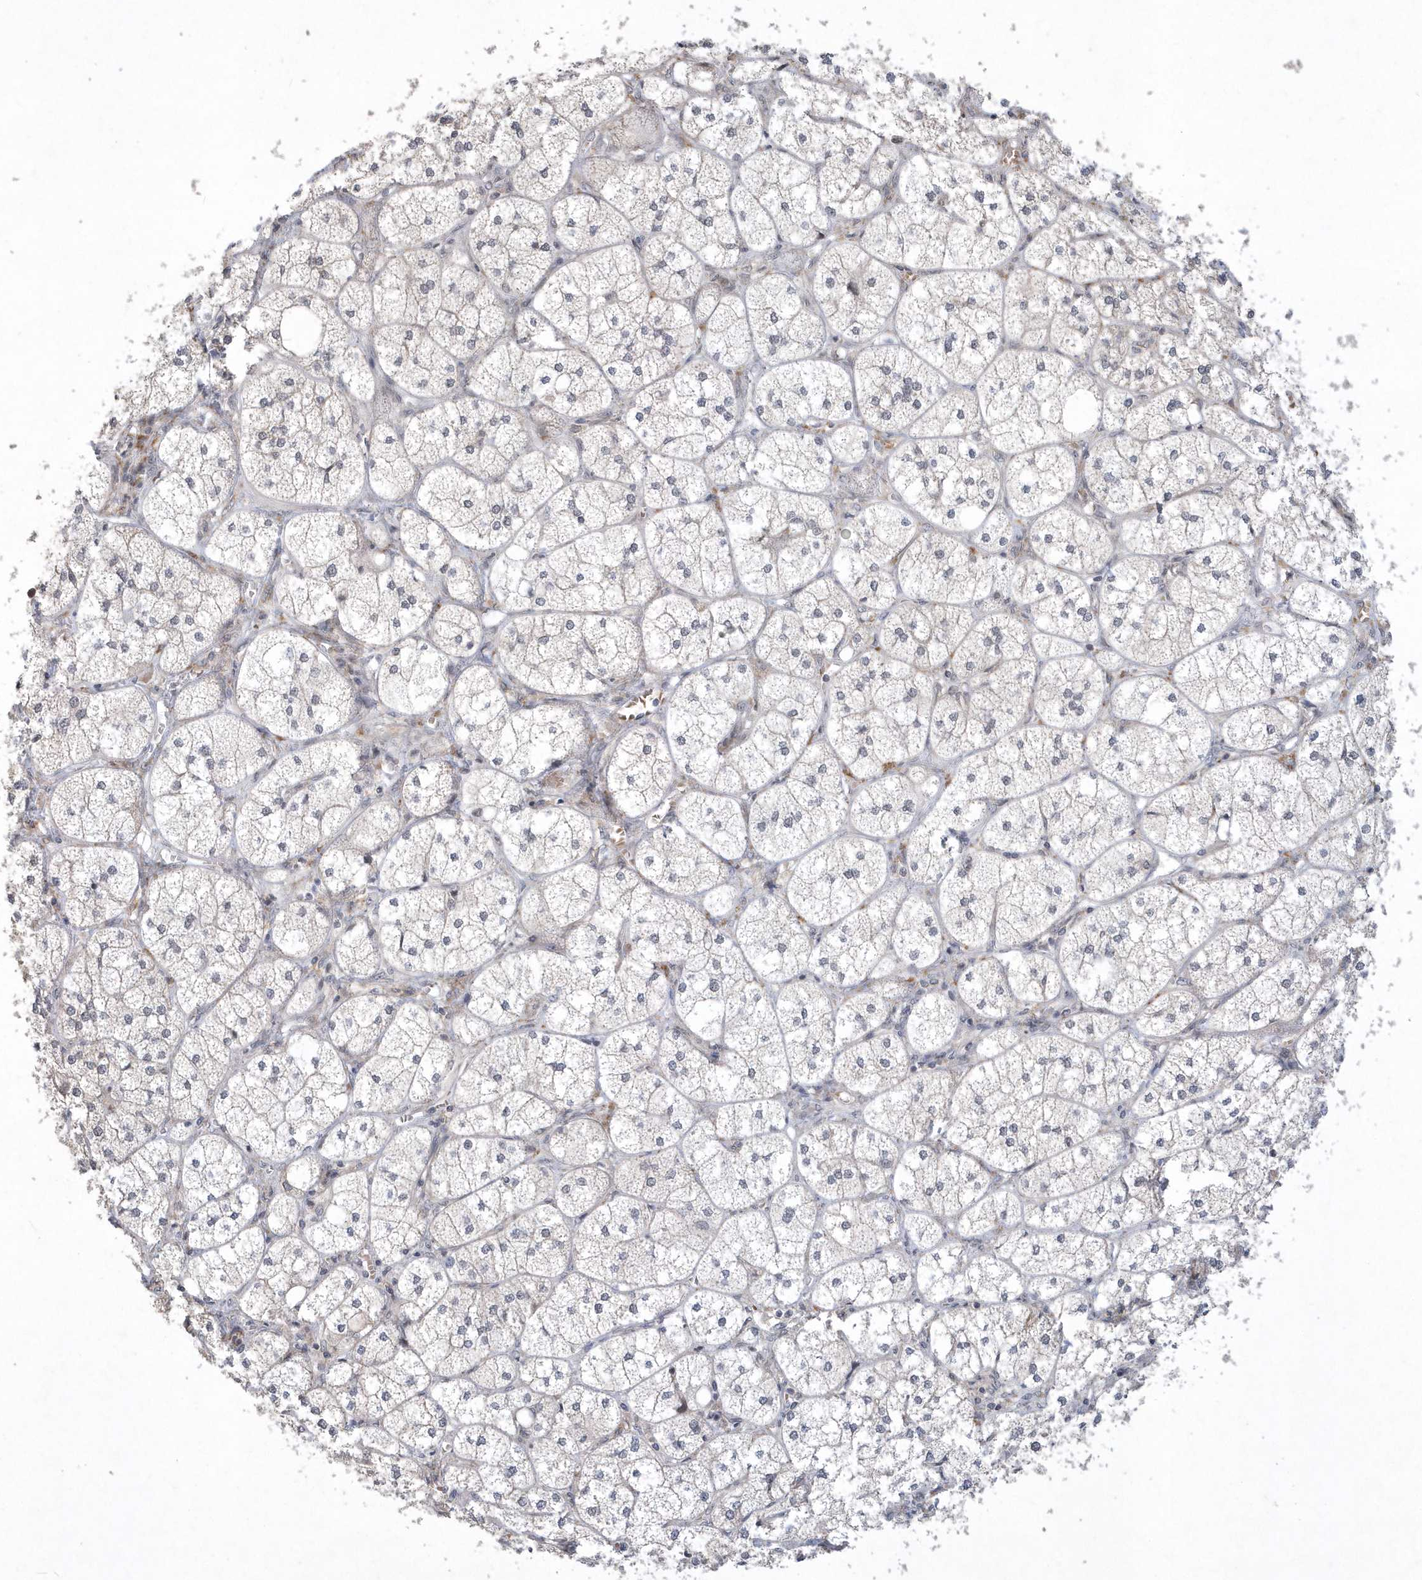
{"staining": {"intensity": "moderate", "quantity": "<25%", "location": "cytoplasmic/membranous"}, "tissue": "adrenal gland", "cell_type": "Glandular cells", "image_type": "normal", "snomed": [{"axis": "morphology", "description": "Normal tissue, NOS"}, {"axis": "topography", "description": "Adrenal gland"}], "caption": "Adrenal gland stained for a protein (brown) reveals moderate cytoplasmic/membranous positive positivity in approximately <25% of glandular cells.", "gene": "TSPEAR", "patient": {"sex": "female", "age": 61}}